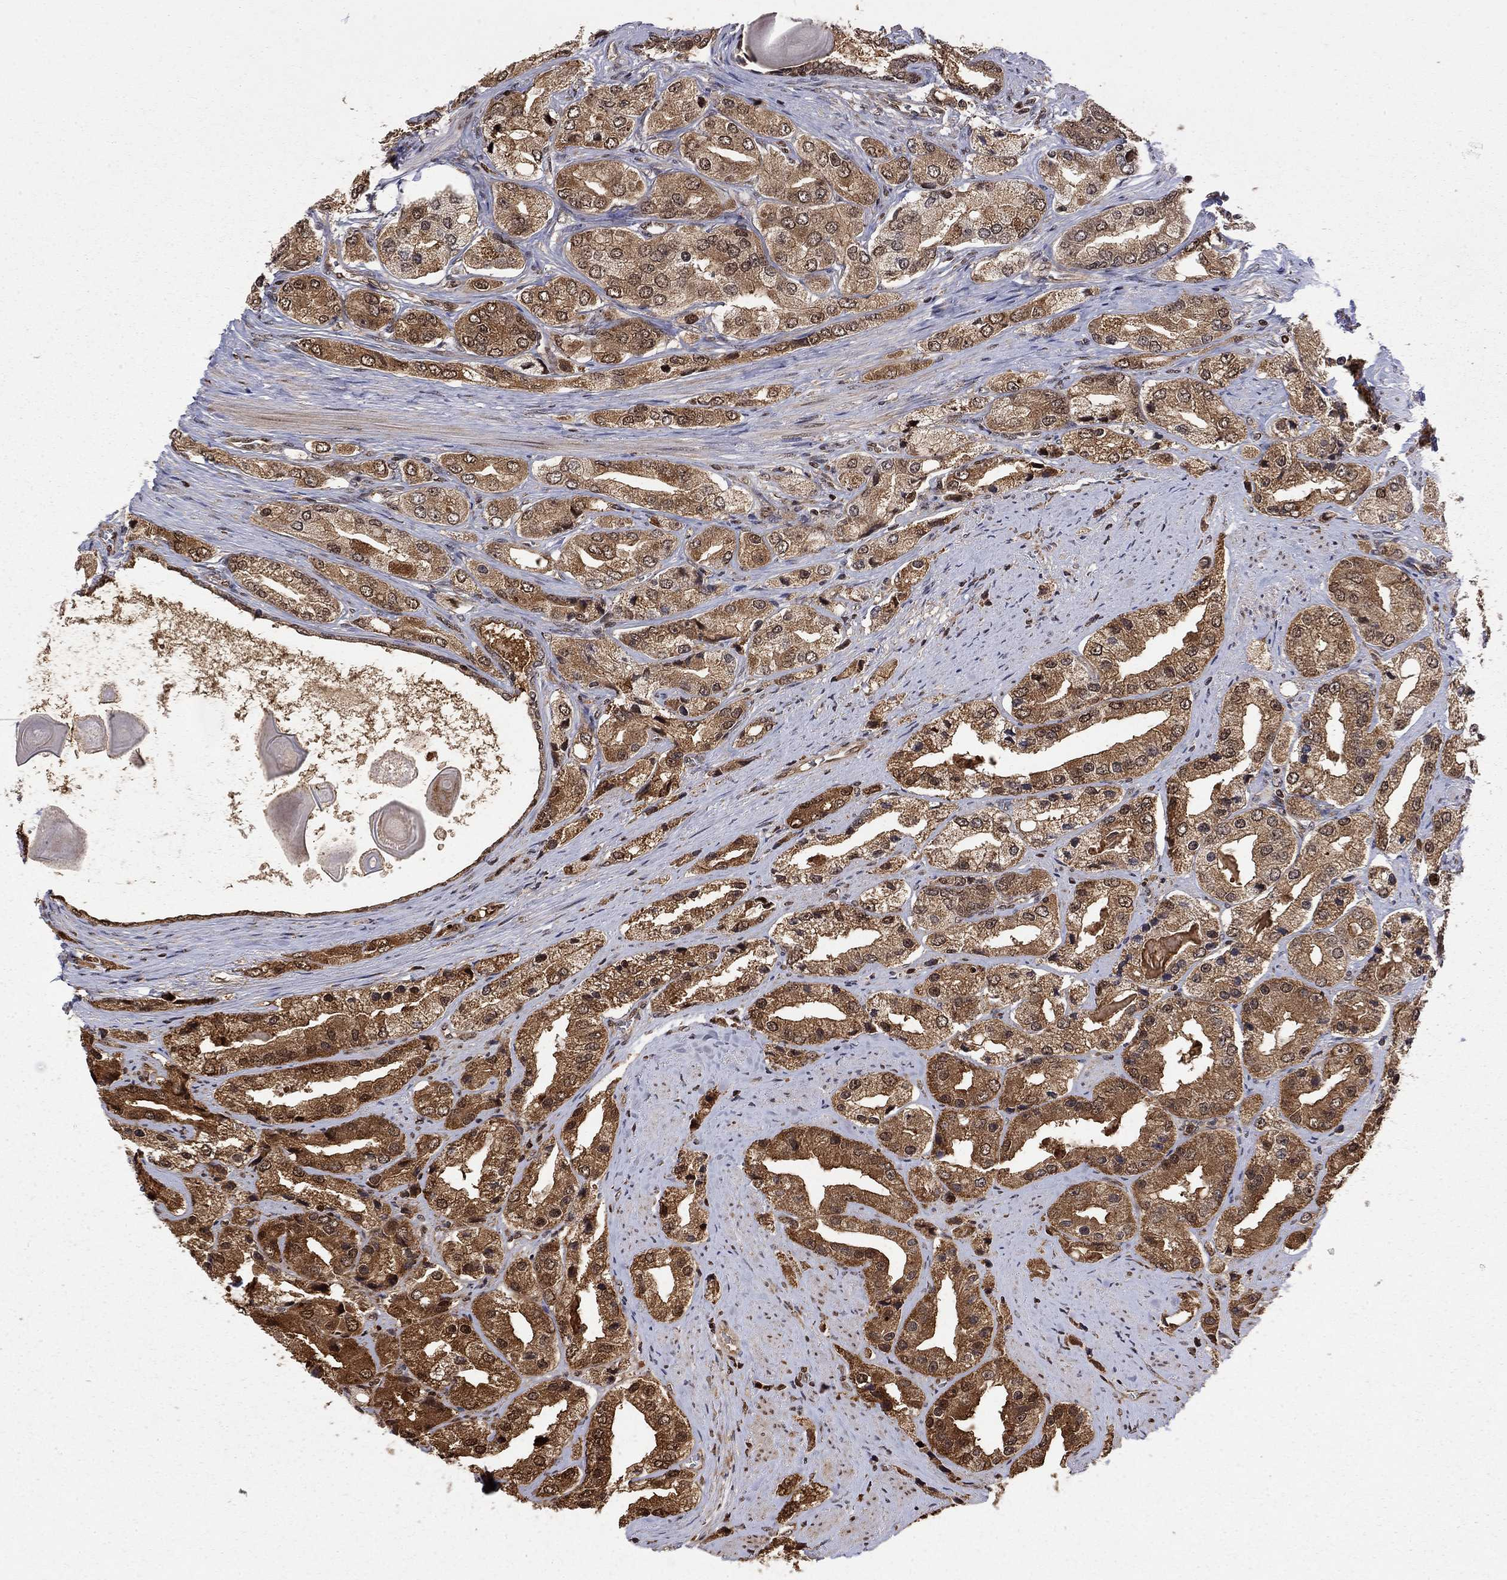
{"staining": {"intensity": "strong", "quantity": "25%-75%", "location": "cytoplasmic/membranous,nuclear"}, "tissue": "prostate cancer", "cell_type": "Tumor cells", "image_type": "cancer", "snomed": [{"axis": "morphology", "description": "Adenocarcinoma, Low grade"}, {"axis": "topography", "description": "Prostate"}], "caption": "Immunohistochemical staining of prostate cancer exhibits high levels of strong cytoplasmic/membranous and nuclear staining in about 25%-75% of tumor cells.", "gene": "ELOB", "patient": {"sex": "male", "age": 69}}